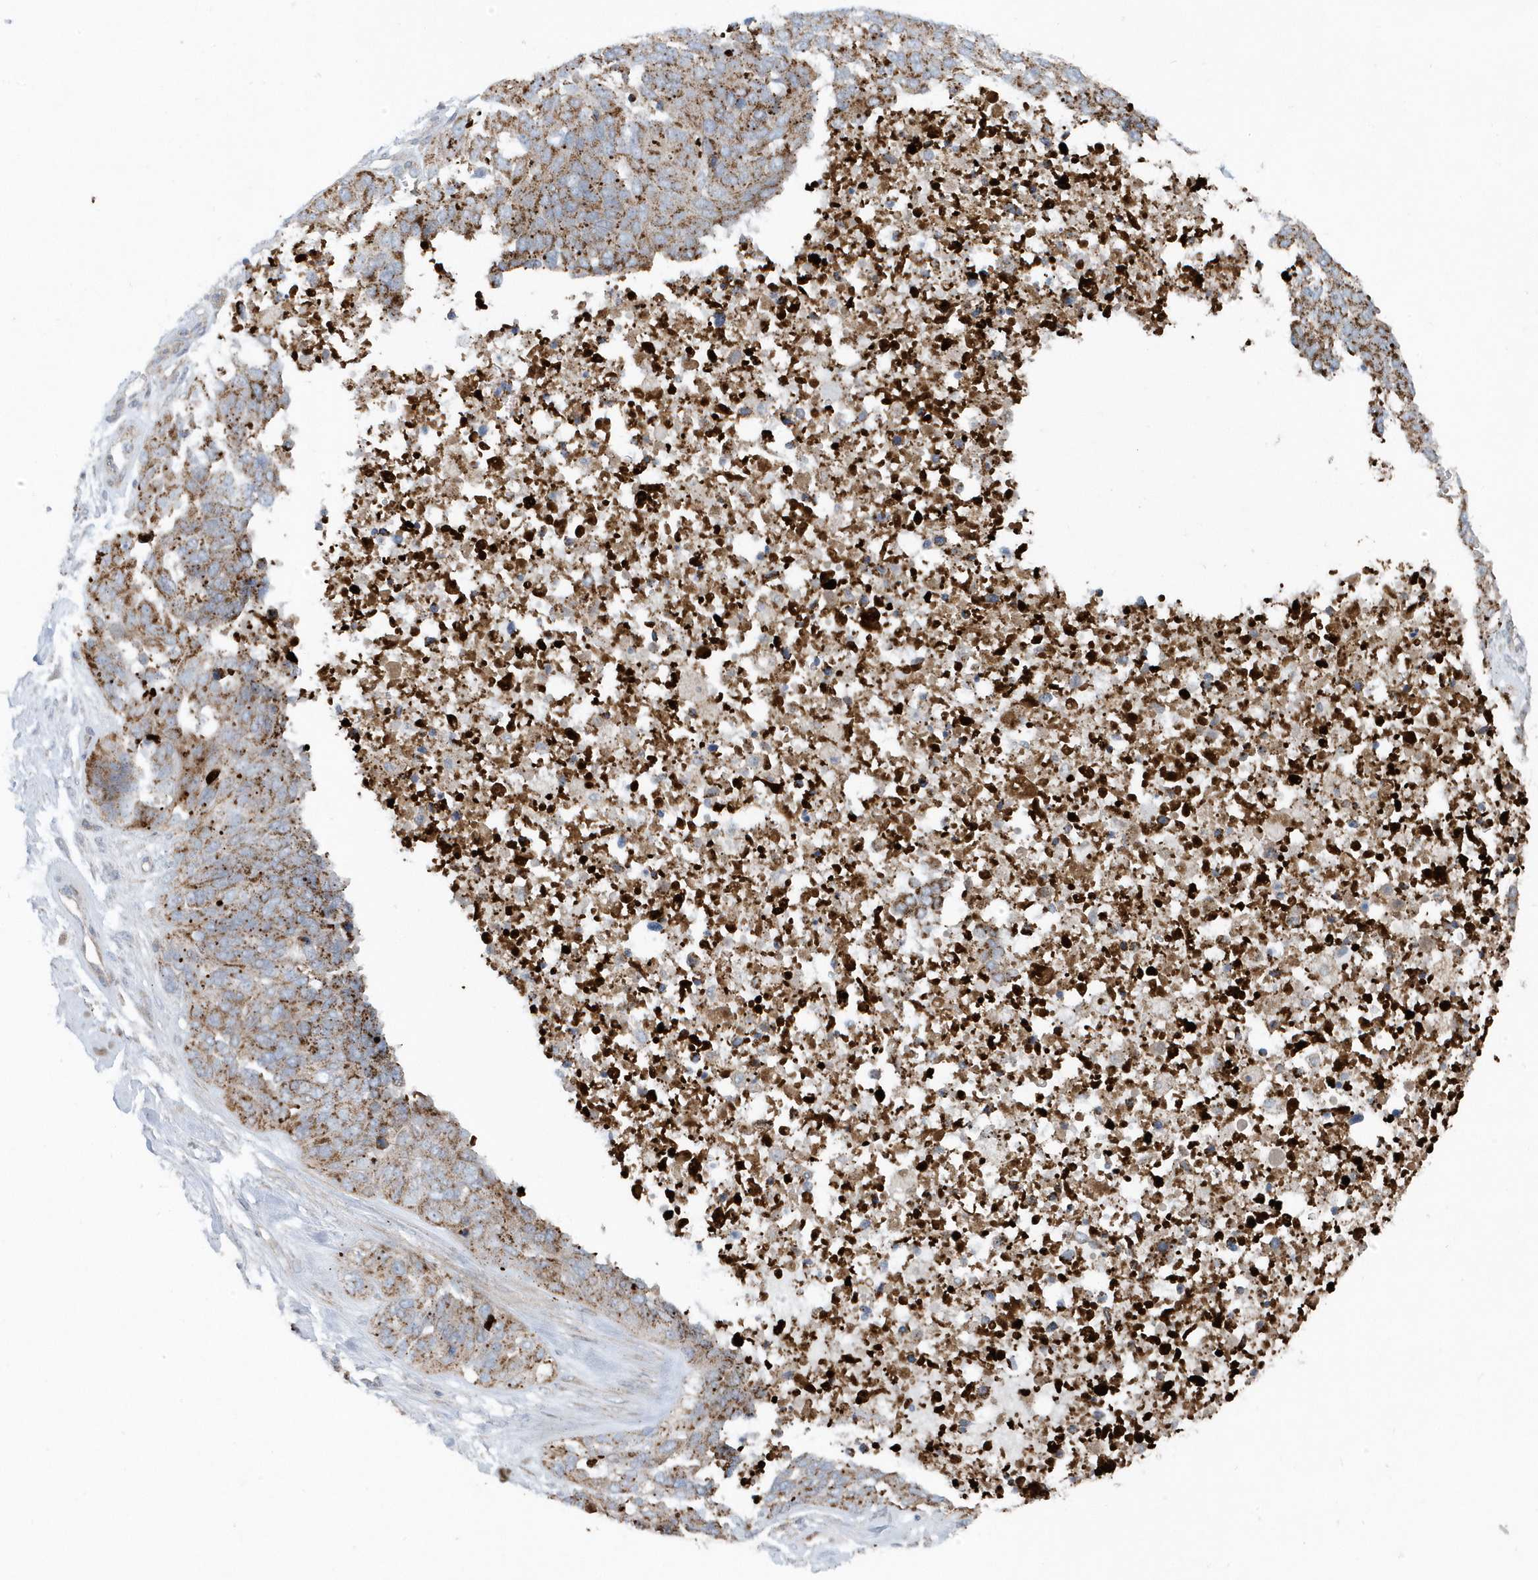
{"staining": {"intensity": "moderate", "quantity": ">75%", "location": "cytoplasmic/membranous"}, "tissue": "ovarian cancer", "cell_type": "Tumor cells", "image_type": "cancer", "snomed": [{"axis": "morphology", "description": "Cystadenocarcinoma, serous, NOS"}, {"axis": "topography", "description": "Ovary"}], "caption": "This micrograph demonstrates IHC staining of ovarian cancer, with medium moderate cytoplasmic/membranous staining in about >75% of tumor cells.", "gene": "SLC38A2", "patient": {"sex": "female", "age": 44}}